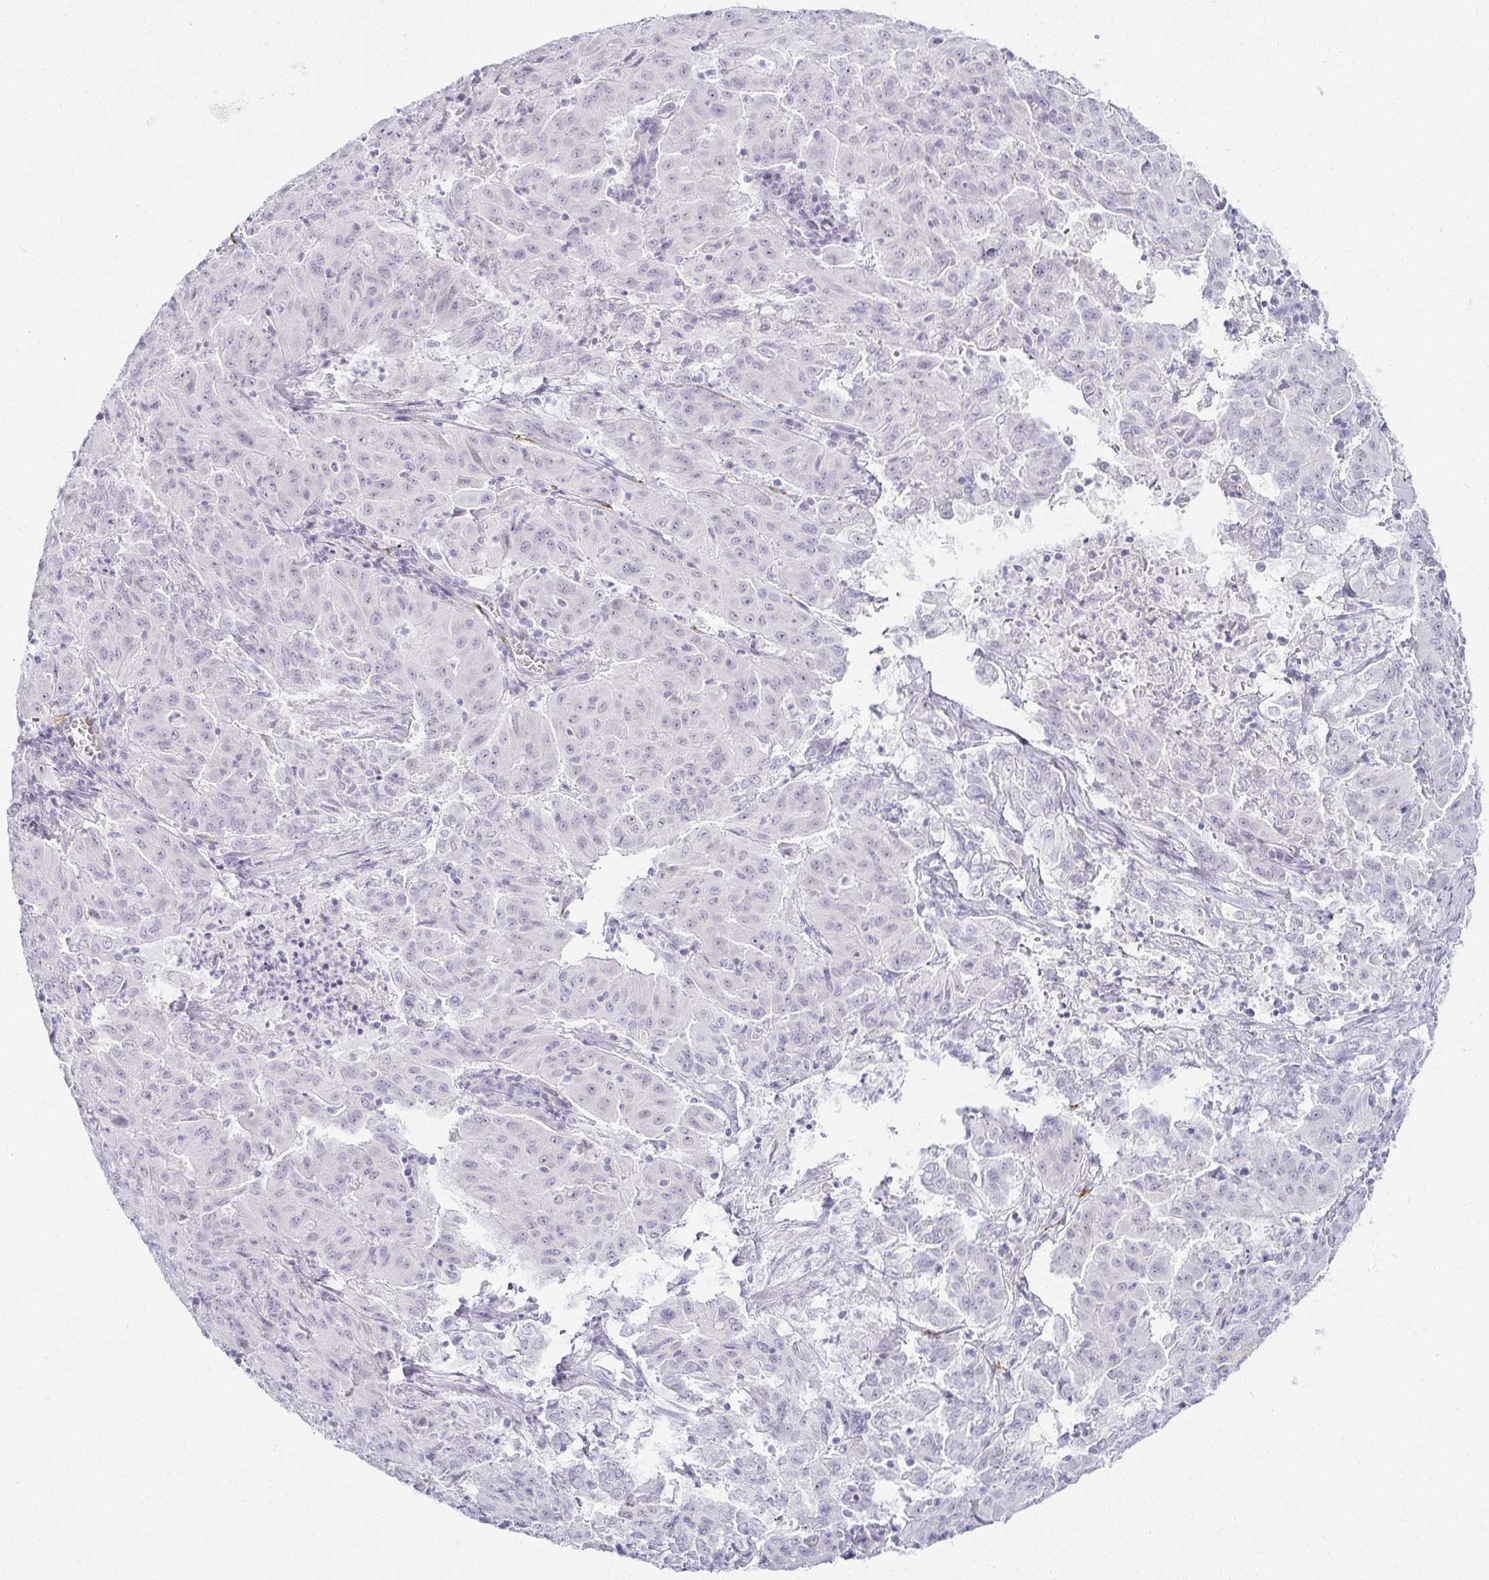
{"staining": {"intensity": "negative", "quantity": "none", "location": "none"}, "tissue": "pancreatic cancer", "cell_type": "Tumor cells", "image_type": "cancer", "snomed": [{"axis": "morphology", "description": "Adenocarcinoma, NOS"}, {"axis": "topography", "description": "Pancreas"}], "caption": "IHC histopathology image of neoplastic tissue: pancreatic adenocarcinoma stained with DAB (3,3'-diaminobenzidine) displays no significant protein staining in tumor cells.", "gene": "ACAN", "patient": {"sex": "male", "age": 63}}